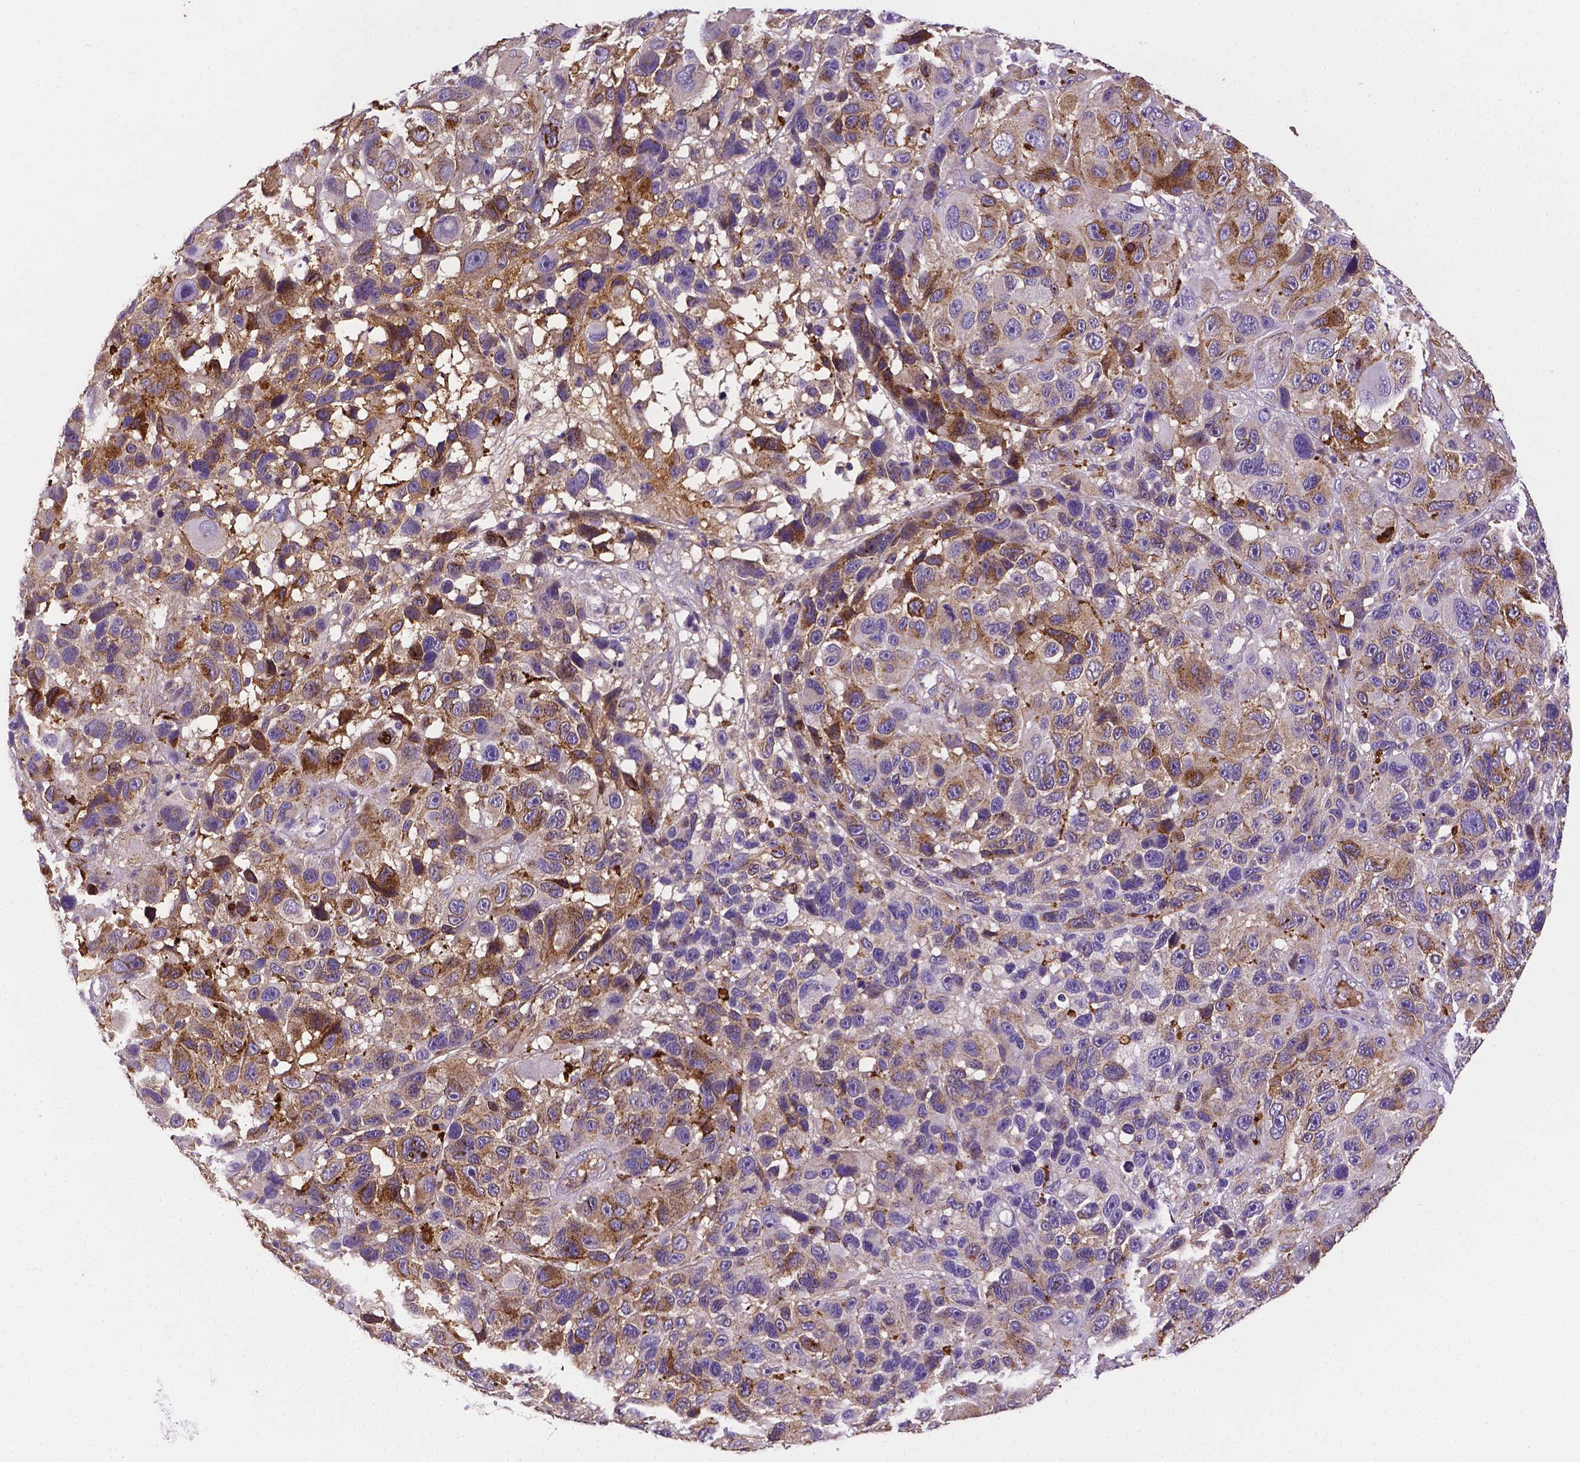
{"staining": {"intensity": "moderate", "quantity": "25%-75%", "location": "cytoplasmic/membranous"}, "tissue": "melanoma", "cell_type": "Tumor cells", "image_type": "cancer", "snomed": [{"axis": "morphology", "description": "Malignant melanoma, NOS"}, {"axis": "topography", "description": "Skin"}], "caption": "Melanoma stained with a protein marker demonstrates moderate staining in tumor cells.", "gene": "APOE", "patient": {"sex": "male", "age": 53}}